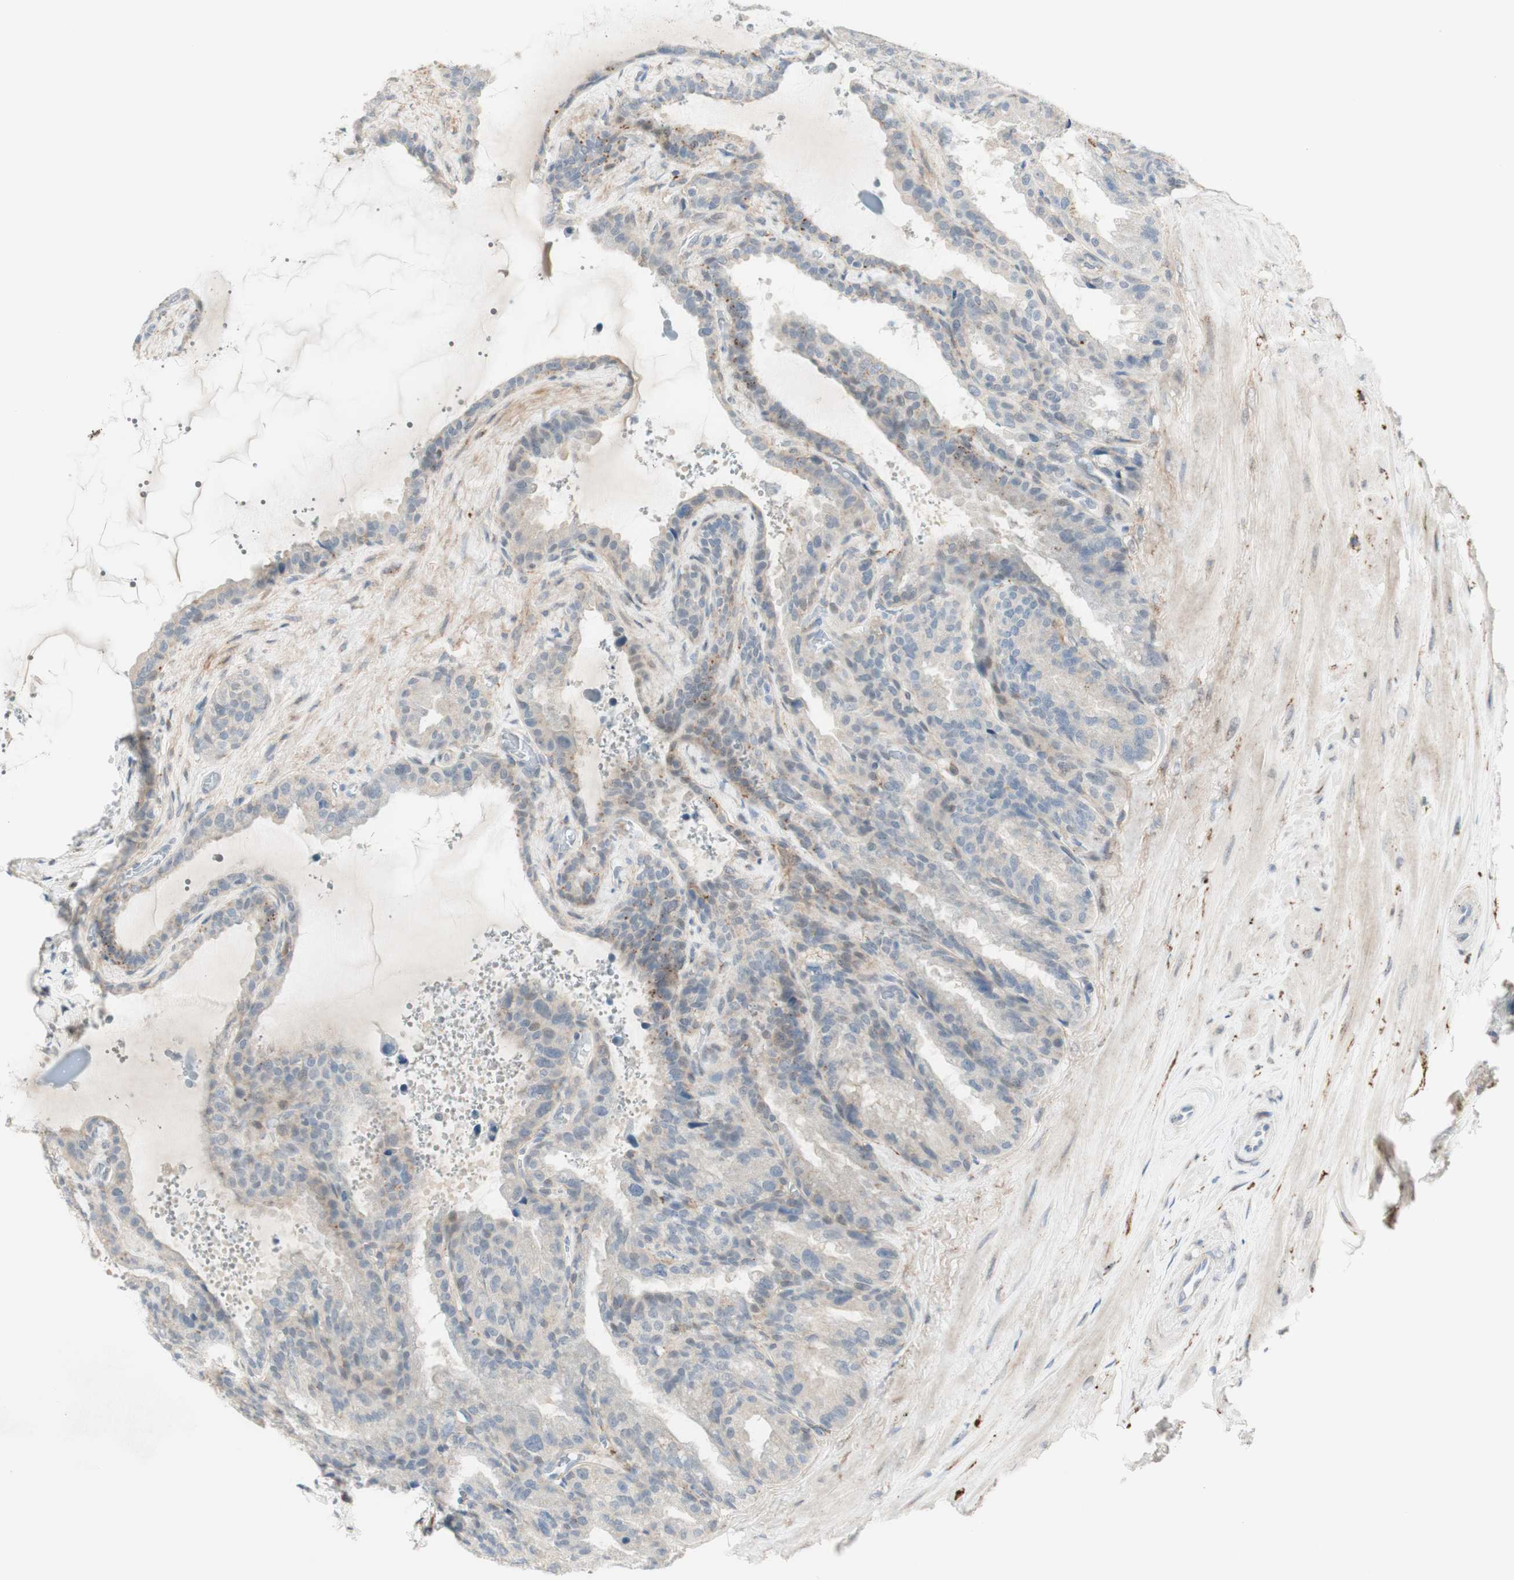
{"staining": {"intensity": "moderate", "quantity": "<25%", "location": "cytoplasmic/membranous"}, "tissue": "seminal vesicle", "cell_type": "Glandular cells", "image_type": "normal", "snomed": [{"axis": "morphology", "description": "Normal tissue, NOS"}, {"axis": "topography", "description": "Seminal veicle"}], "caption": "The photomicrograph demonstrates immunohistochemical staining of benign seminal vesicle. There is moderate cytoplasmic/membranous positivity is identified in about <25% of glandular cells.", "gene": "GAPT", "patient": {"sex": "male", "age": 46}}